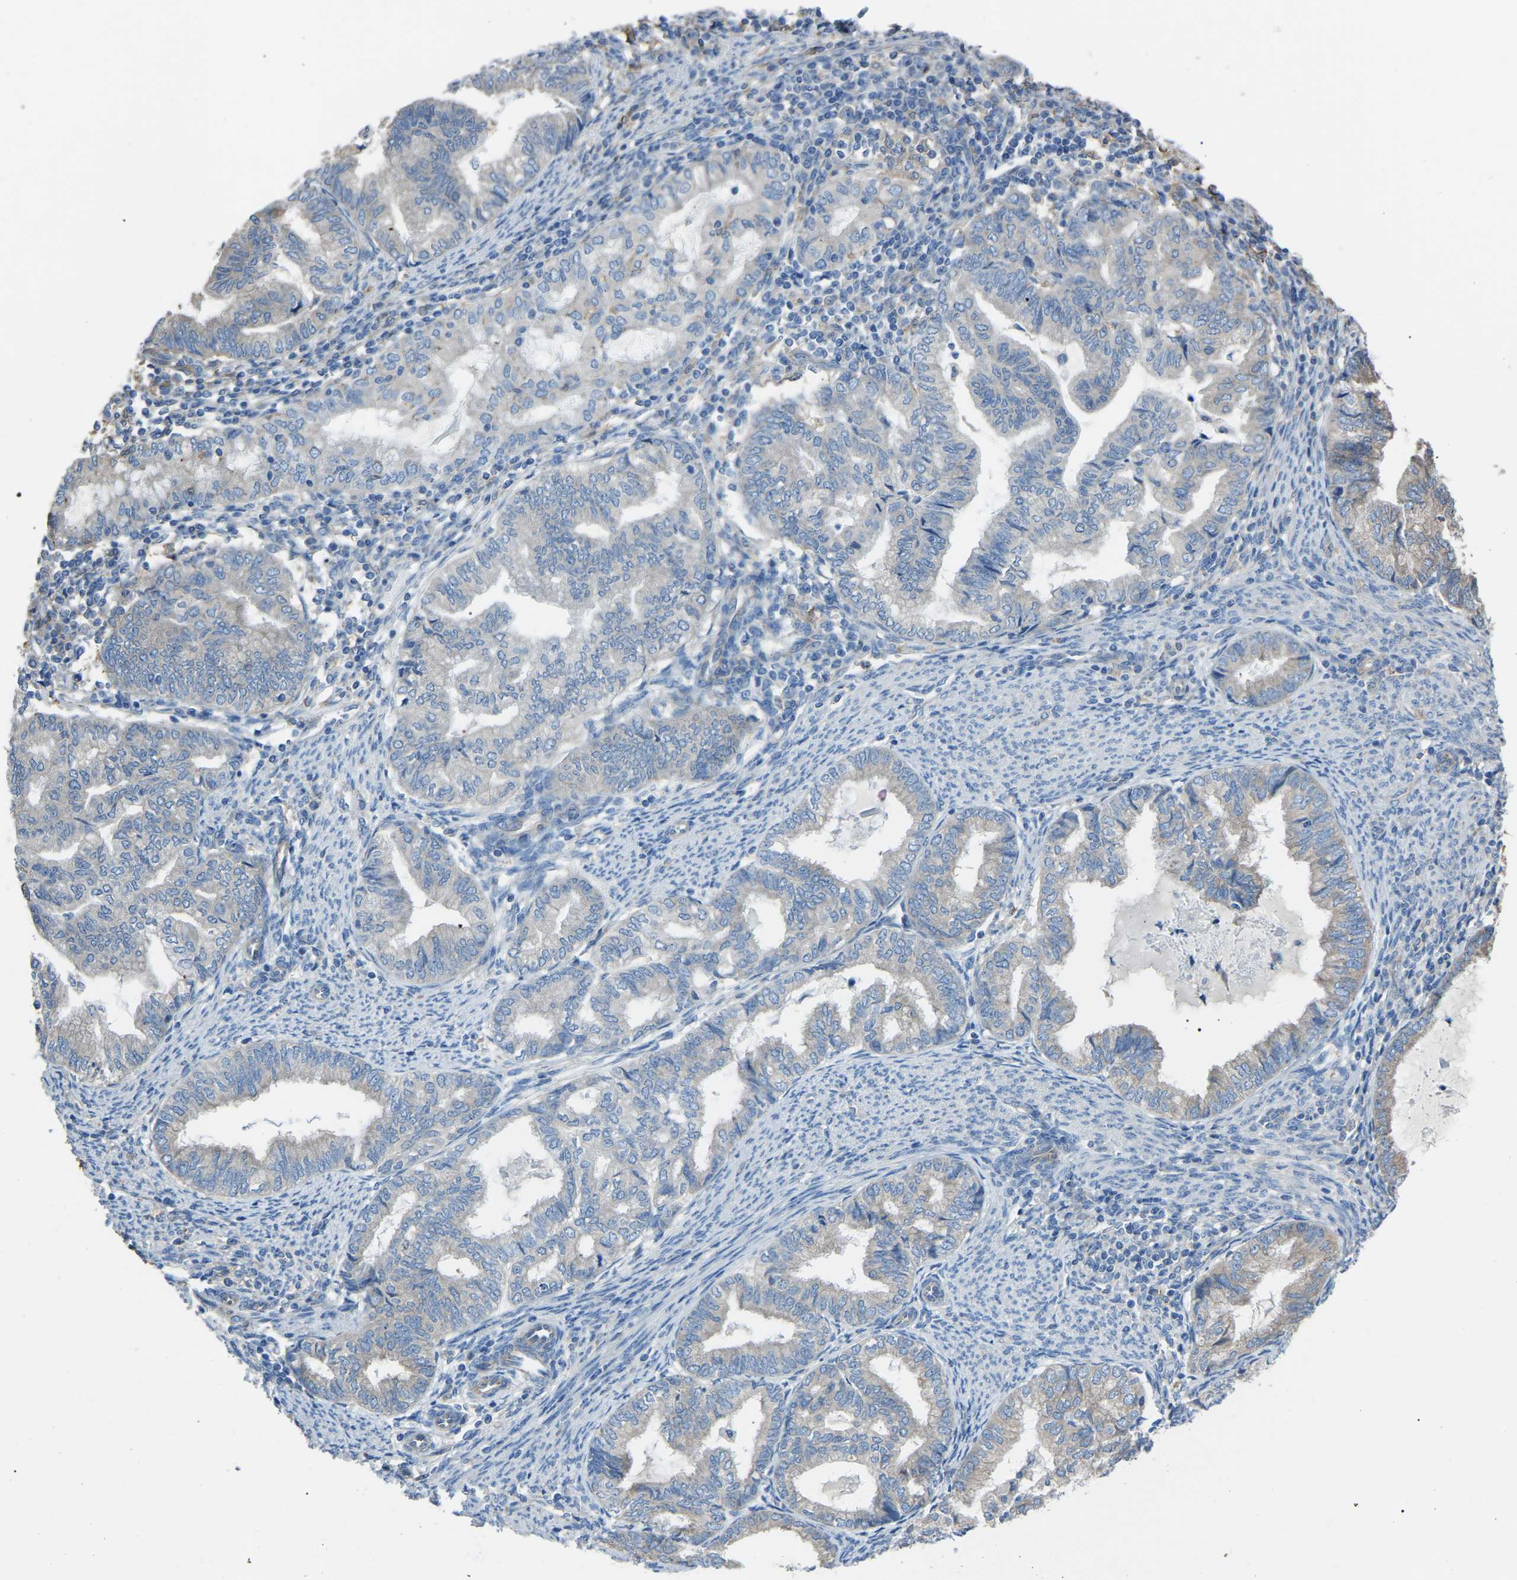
{"staining": {"intensity": "weak", "quantity": "<25%", "location": "cytoplasmic/membranous"}, "tissue": "endometrial cancer", "cell_type": "Tumor cells", "image_type": "cancer", "snomed": [{"axis": "morphology", "description": "Adenocarcinoma, NOS"}, {"axis": "topography", "description": "Endometrium"}], "caption": "This is an IHC histopathology image of human endometrial adenocarcinoma. There is no staining in tumor cells.", "gene": "AIMP1", "patient": {"sex": "female", "age": 79}}